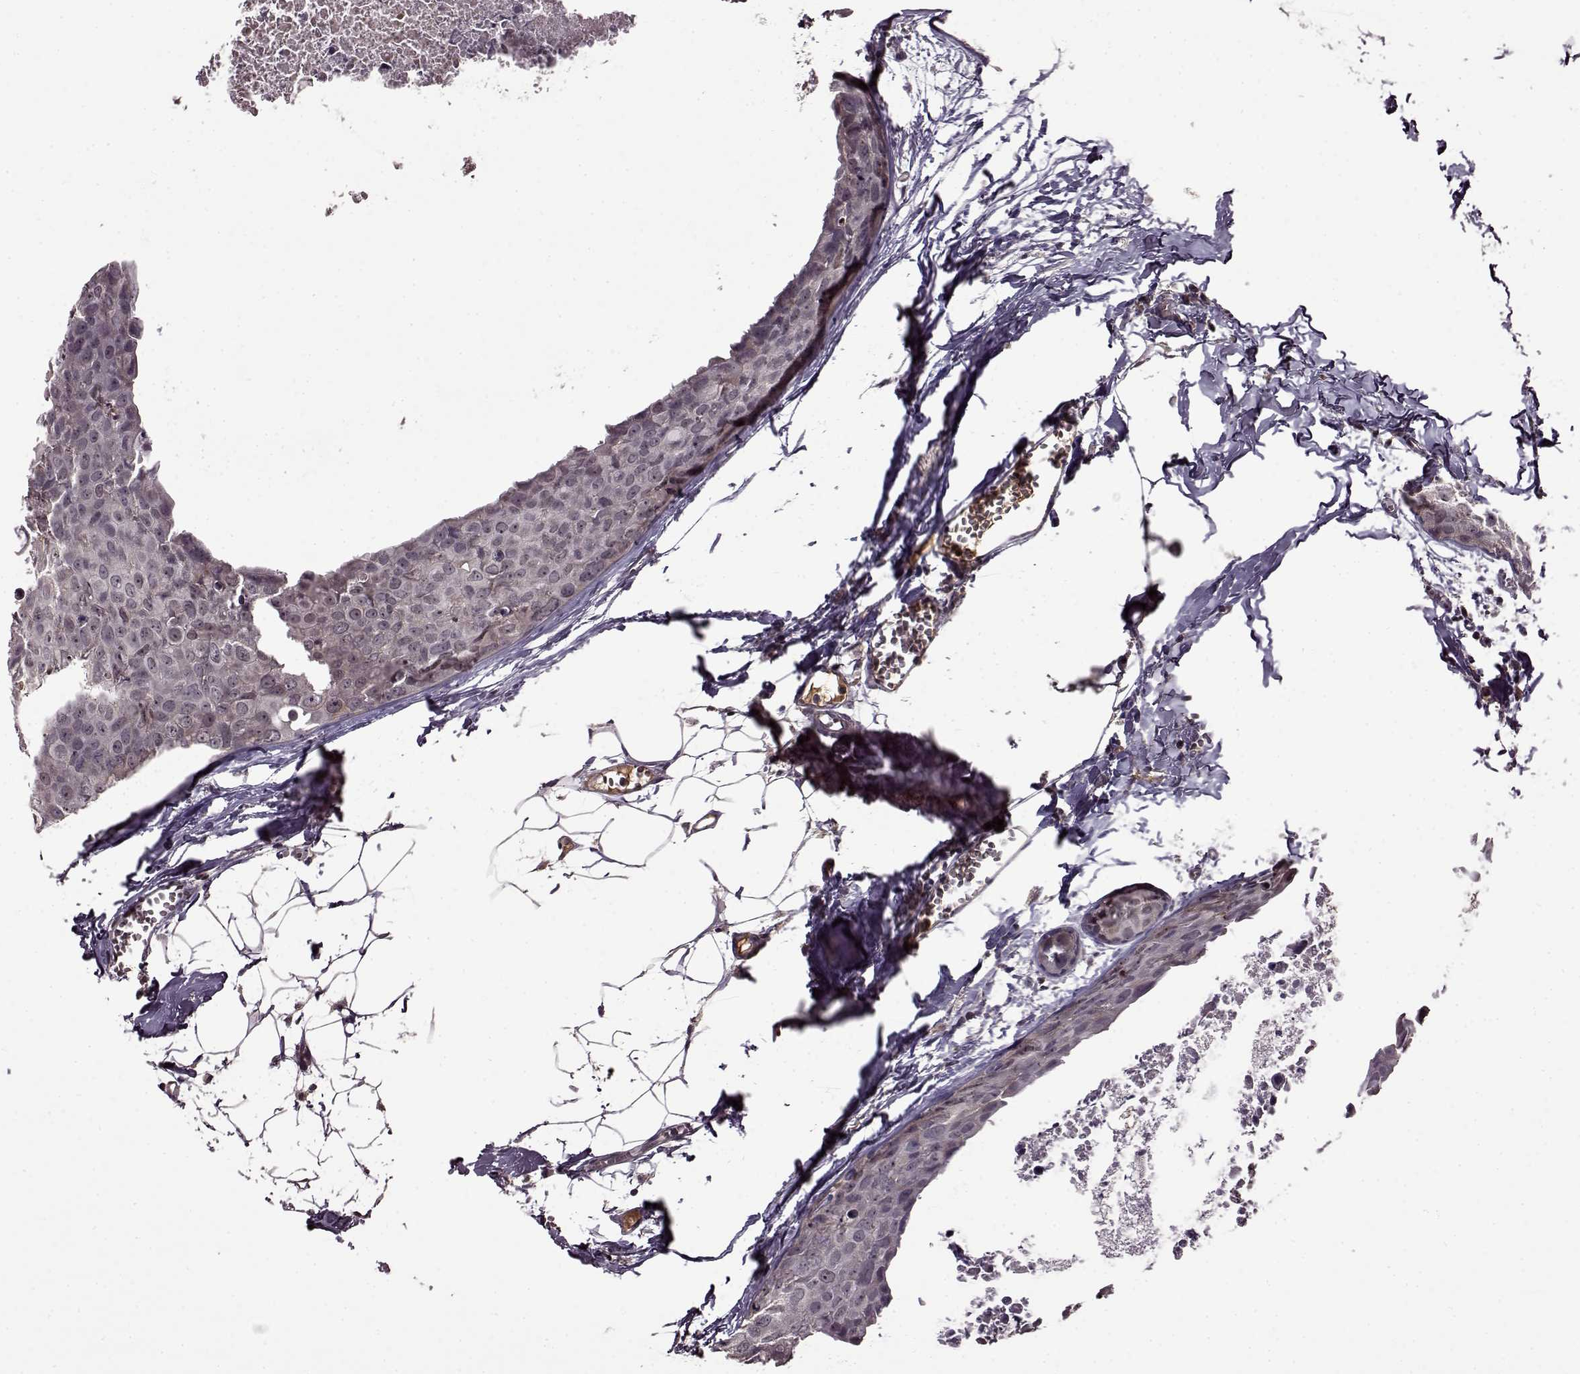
{"staining": {"intensity": "negative", "quantity": "none", "location": "none"}, "tissue": "breast cancer", "cell_type": "Tumor cells", "image_type": "cancer", "snomed": [{"axis": "morphology", "description": "Duct carcinoma"}, {"axis": "topography", "description": "Breast"}], "caption": "A high-resolution histopathology image shows IHC staining of intraductal carcinoma (breast), which displays no significant positivity in tumor cells.", "gene": "MAIP1", "patient": {"sex": "female", "age": 38}}